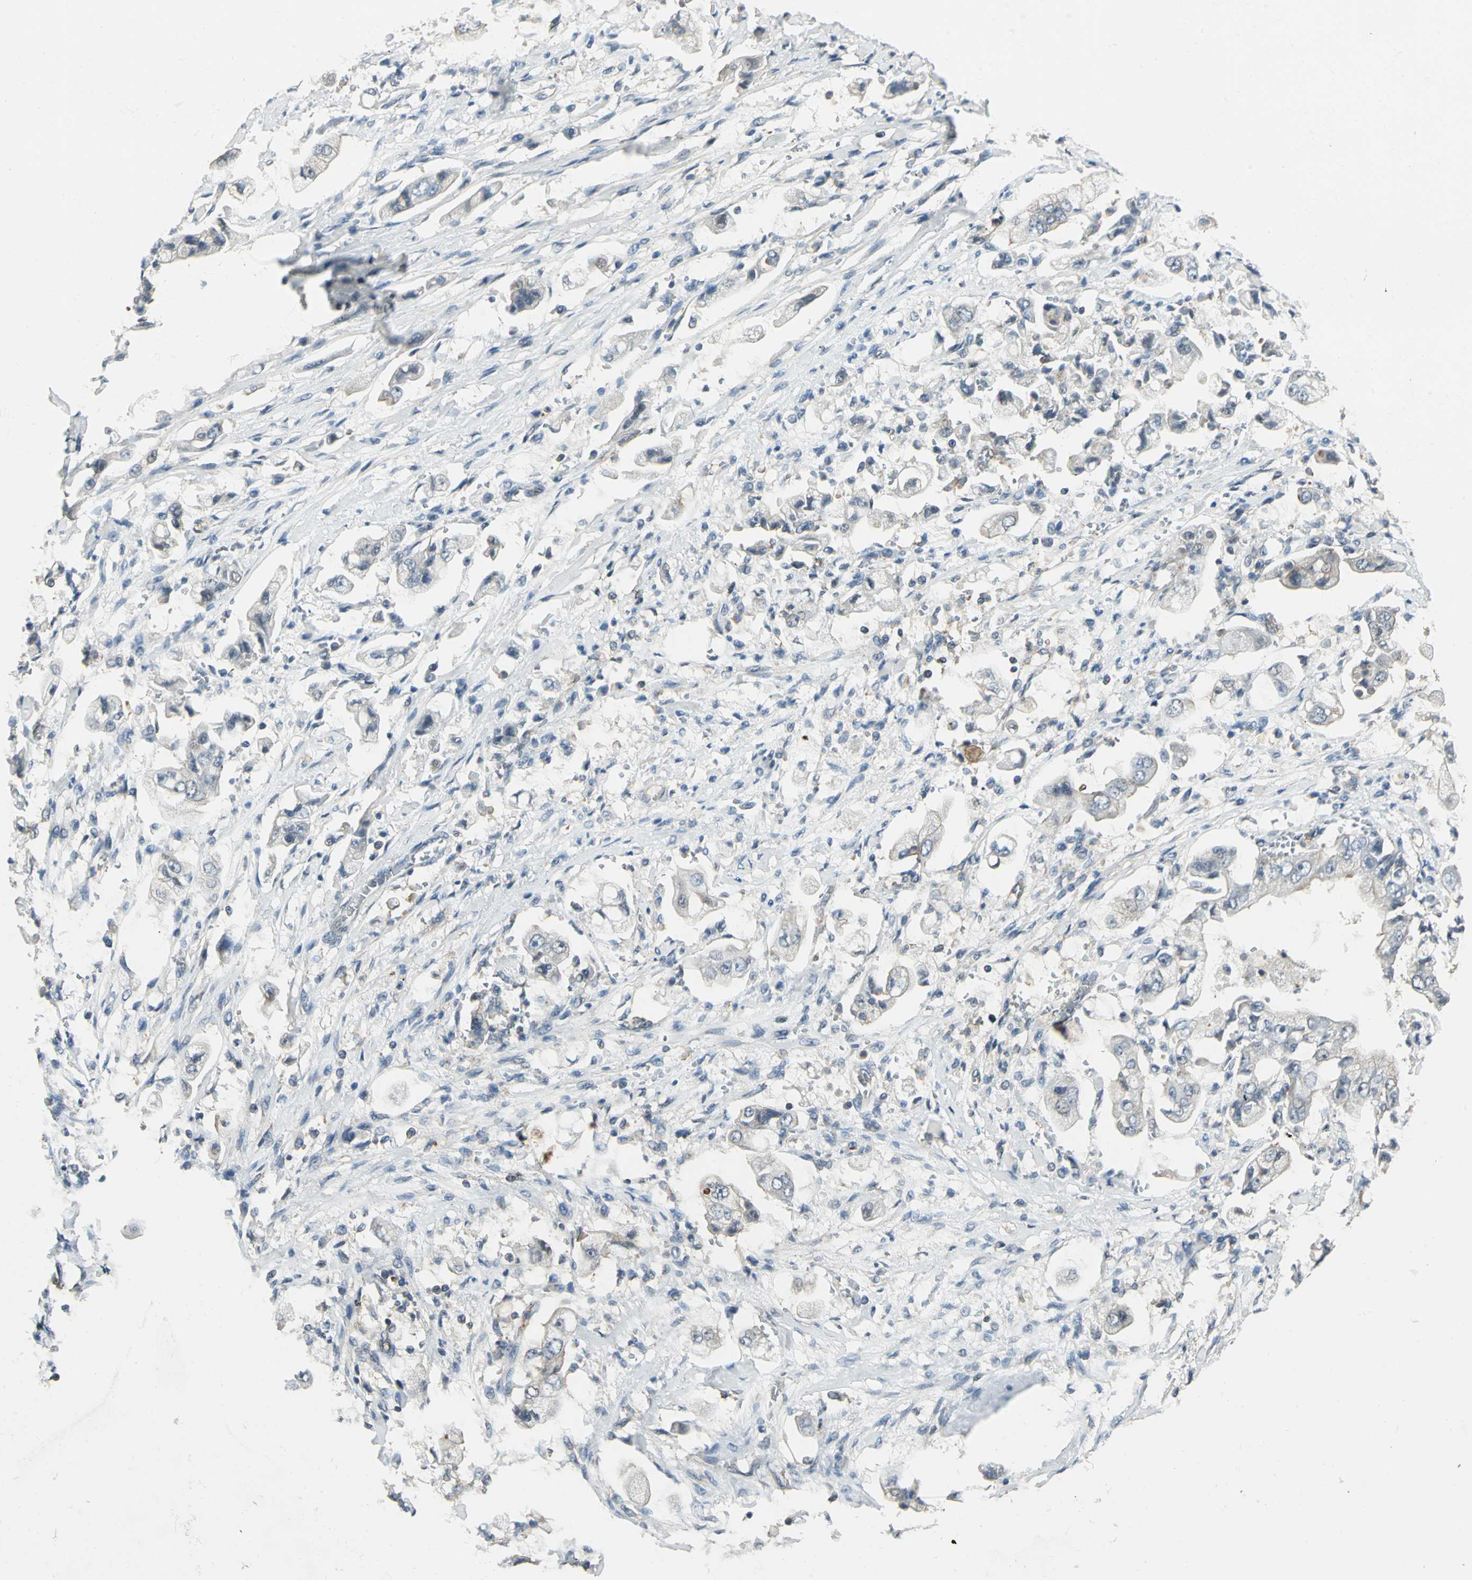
{"staining": {"intensity": "weak", "quantity": ">75%", "location": "cytoplasmic/membranous"}, "tissue": "stomach cancer", "cell_type": "Tumor cells", "image_type": "cancer", "snomed": [{"axis": "morphology", "description": "Adenocarcinoma, NOS"}, {"axis": "topography", "description": "Stomach"}], "caption": "Weak cytoplasmic/membranous staining is identified in about >75% of tumor cells in stomach cancer (adenocarcinoma).", "gene": "RAPGEF1", "patient": {"sex": "male", "age": 62}}